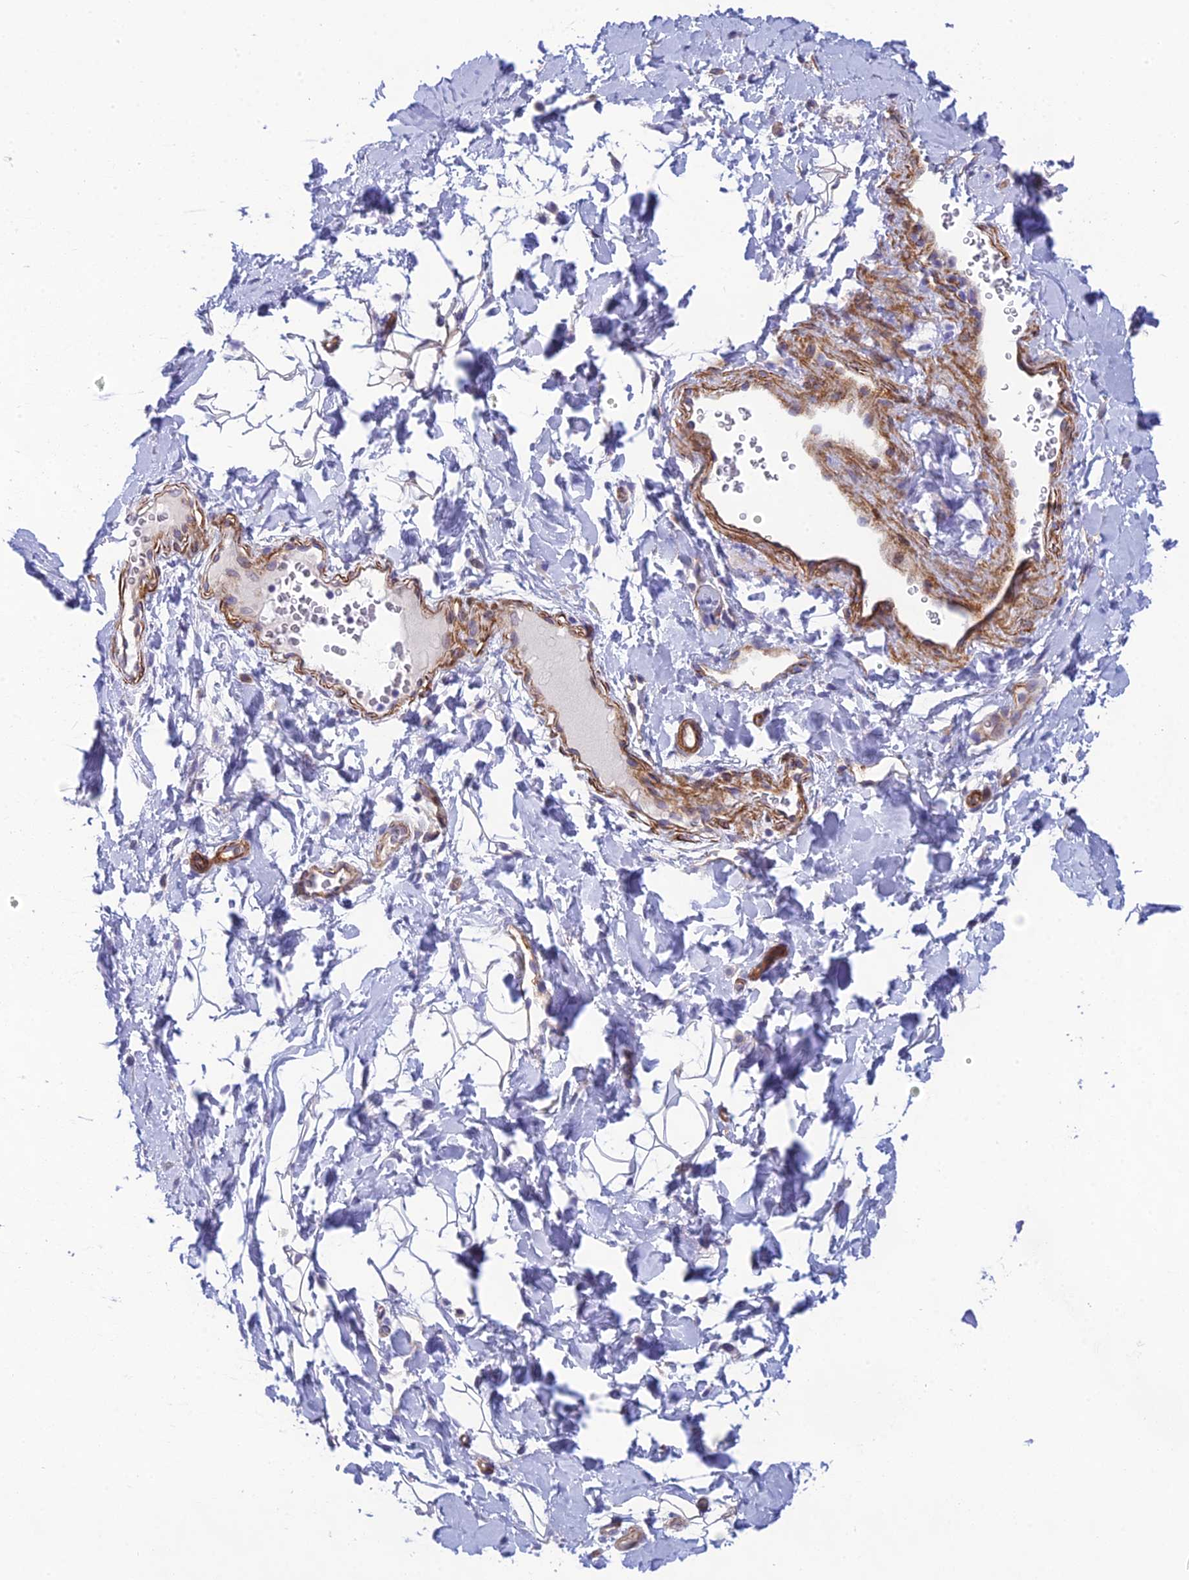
{"staining": {"intensity": "weak", "quantity": "25%-75%", "location": "cytoplasmic/membranous"}, "tissue": "adipose tissue", "cell_type": "Adipocytes", "image_type": "normal", "snomed": [{"axis": "morphology", "description": "Normal tissue, NOS"}, {"axis": "topography", "description": "Breast"}], "caption": "DAB immunohistochemical staining of normal human adipose tissue exhibits weak cytoplasmic/membranous protein positivity in about 25%-75% of adipocytes.", "gene": "POMGNT1", "patient": {"sex": "female", "age": 26}}